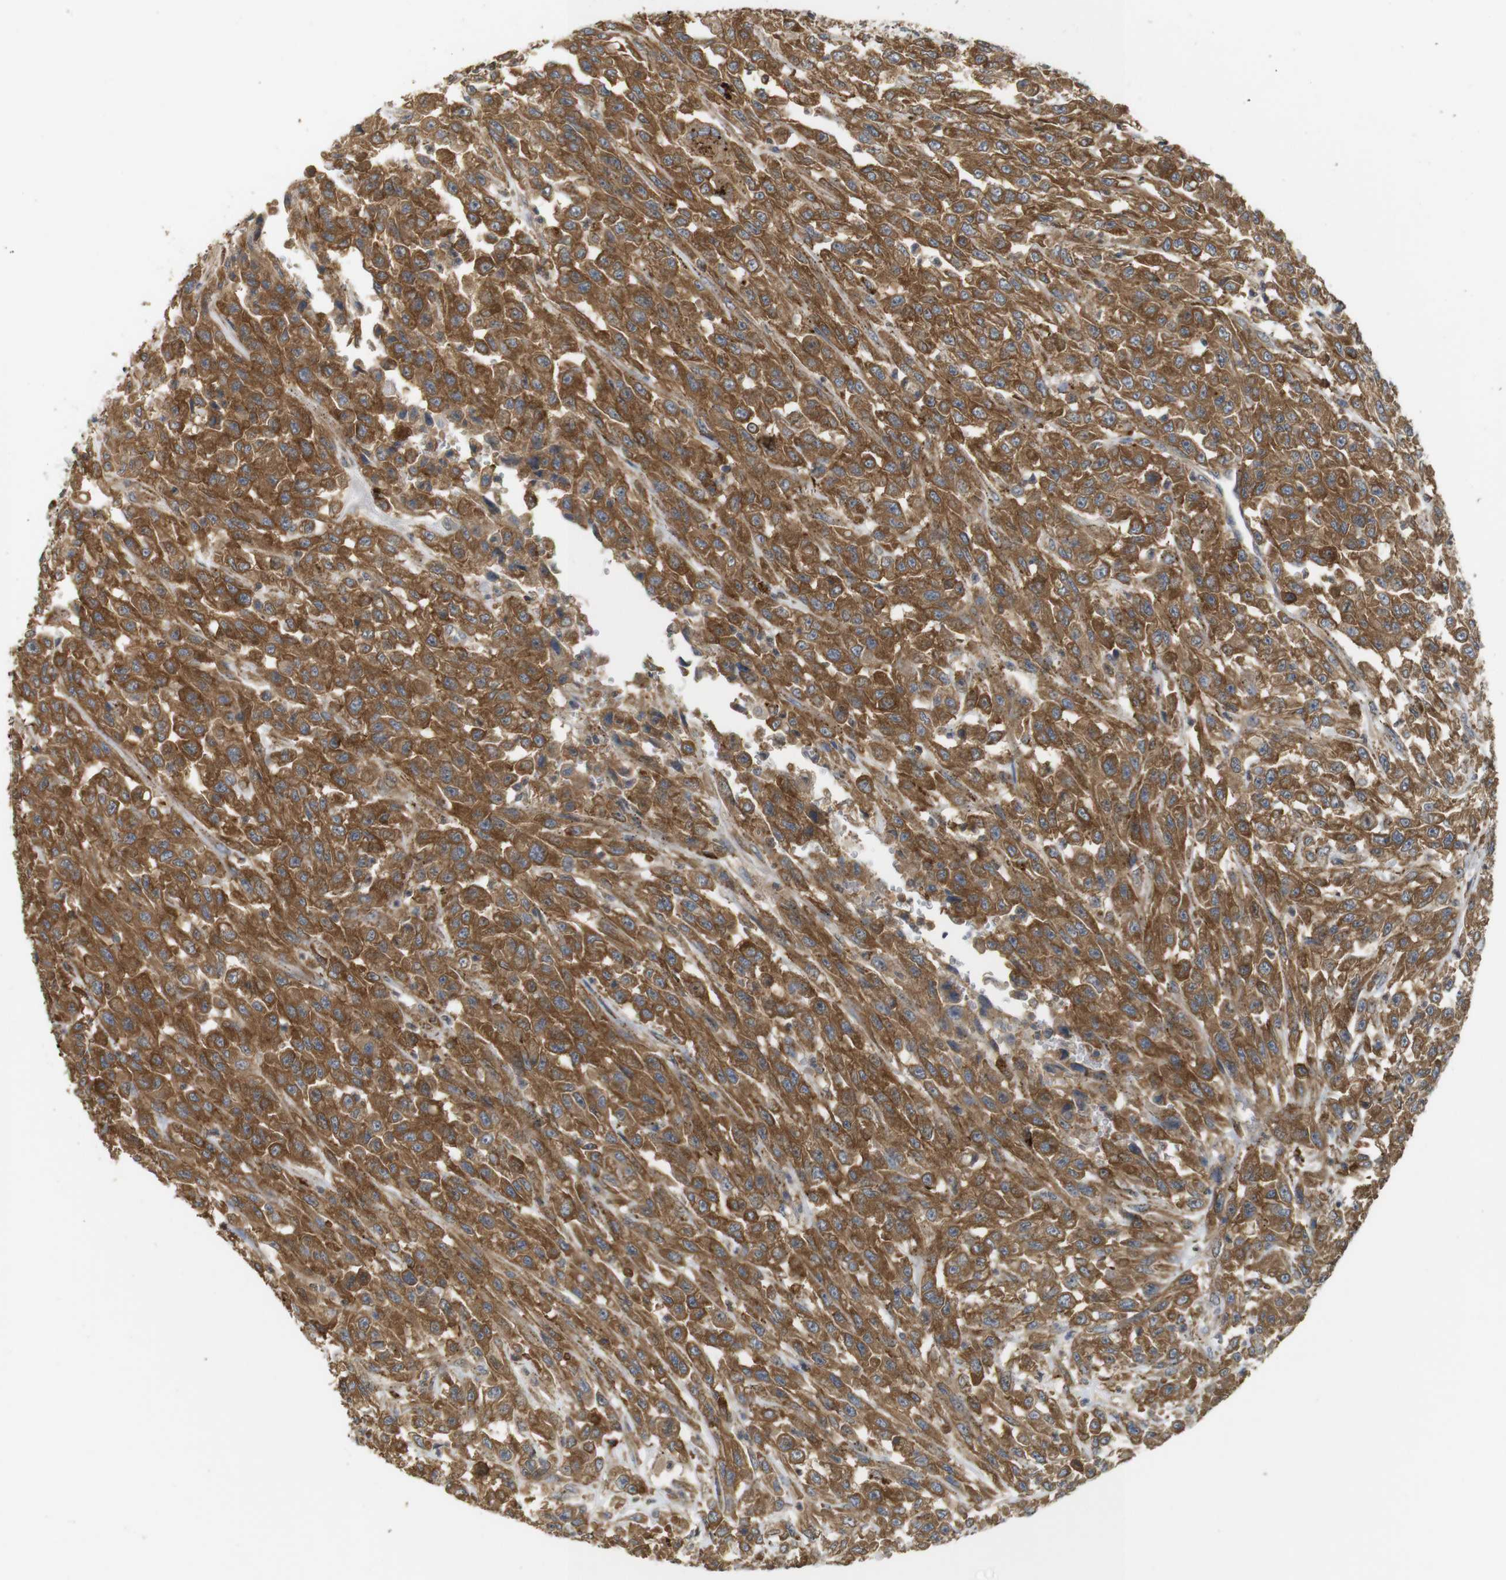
{"staining": {"intensity": "moderate", "quantity": ">75%", "location": "cytoplasmic/membranous"}, "tissue": "urothelial cancer", "cell_type": "Tumor cells", "image_type": "cancer", "snomed": [{"axis": "morphology", "description": "Urothelial carcinoma, High grade"}, {"axis": "topography", "description": "Urinary bladder"}], "caption": "Immunohistochemistry of human urothelial cancer reveals medium levels of moderate cytoplasmic/membranous expression in approximately >75% of tumor cells.", "gene": "KSR1", "patient": {"sex": "male", "age": 46}}